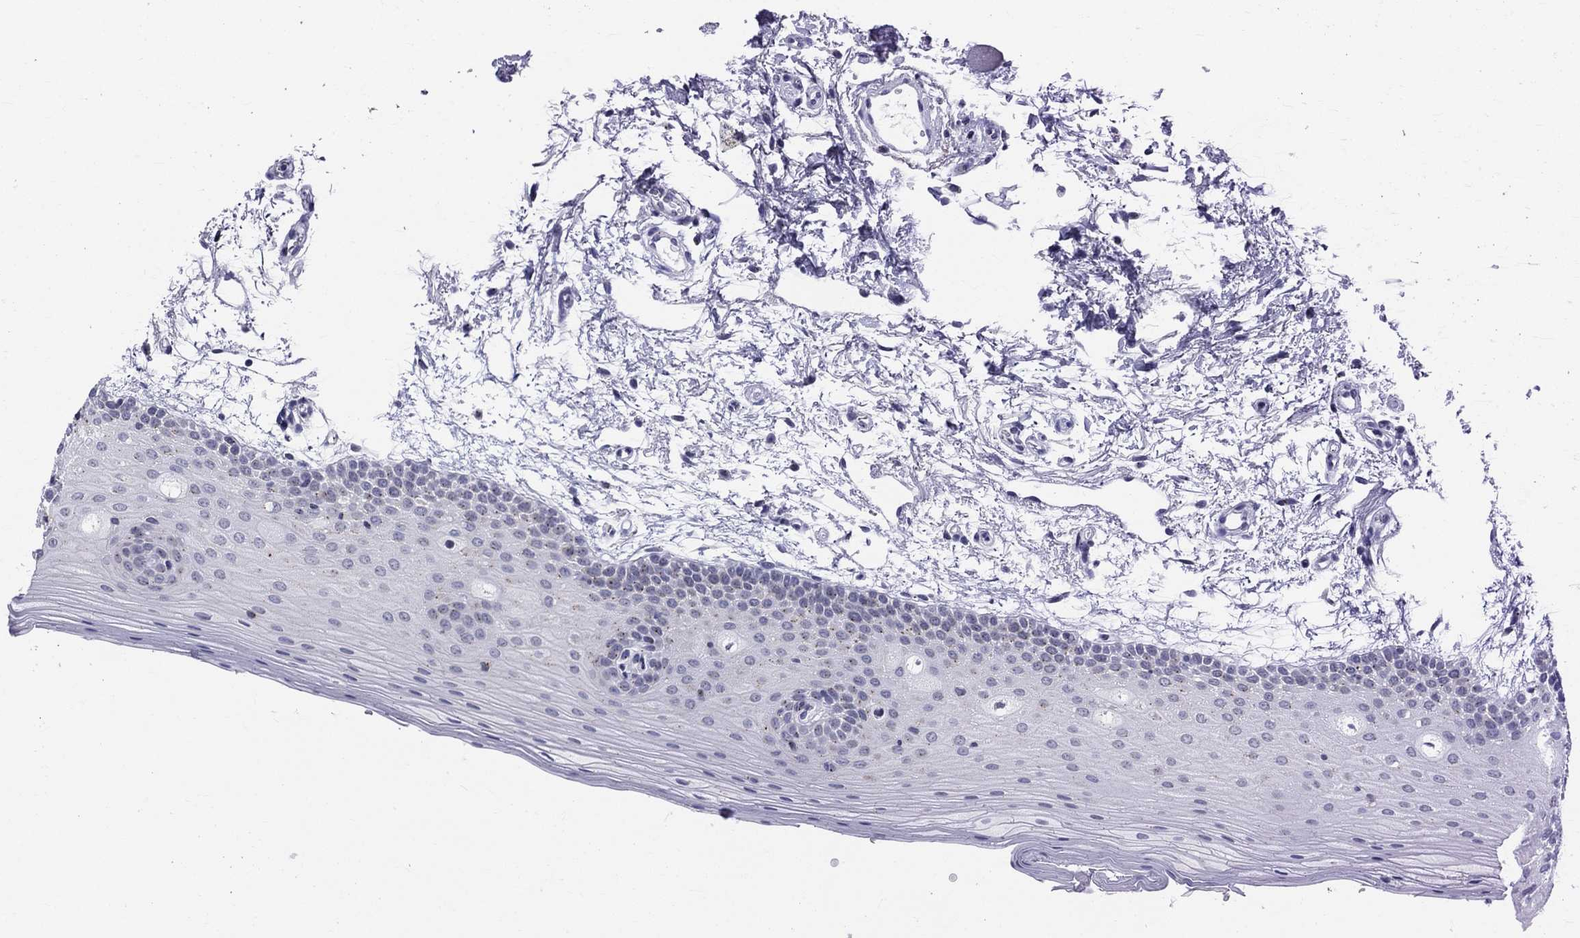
{"staining": {"intensity": "negative", "quantity": "none", "location": "none"}, "tissue": "oral mucosa", "cell_type": "Squamous epithelial cells", "image_type": "normal", "snomed": [{"axis": "morphology", "description": "Normal tissue, NOS"}, {"axis": "topography", "description": "Oral tissue"}, {"axis": "topography", "description": "Tounge, NOS"}], "caption": "Immunohistochemistry photomicrograph of normal human oral mucosa stained for a protein (brown), which reveals no expression in squamous epithelial cells.", "gene": "CEP43", "patient": {"sex": "female", "age": 86}}